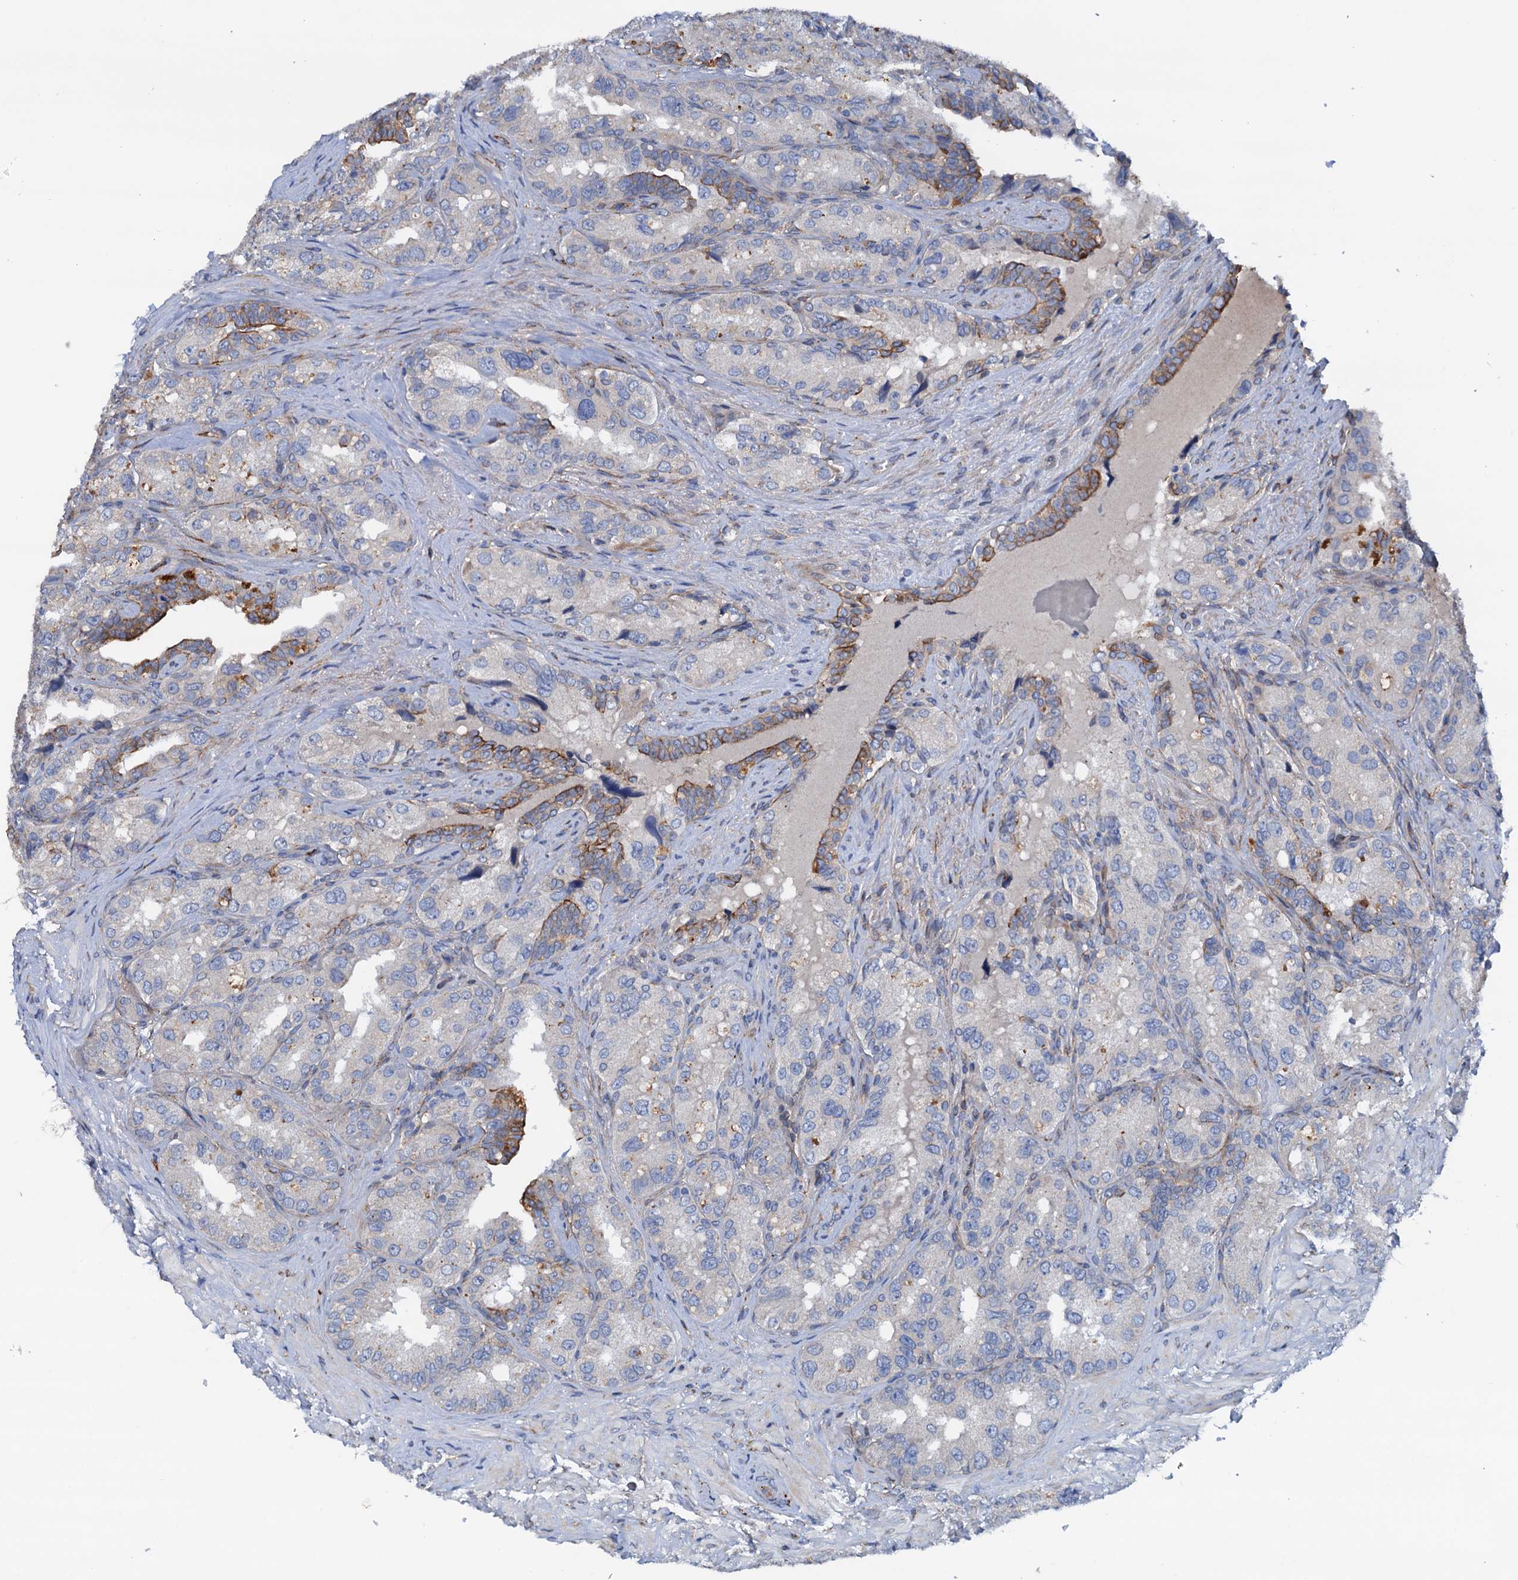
{"staining": {"intensity": "moderate", "quantity": "<25%", "location": "cytoplasmic/membranous"}, "tissue": "seminal vesicle", "cell_type": "Glandular cells", "image_type": "normal", "snomed": [{"axis": "morphology", "description": "Normal tissue, NOS"}, {"axis": "topography", "description": "Seminal veicle"}, {"axis": "topography", "description": "Peripheral nerve tissue"}], "caption": "The photomicrograph demonstrates staining of normal seminal vesicle, revealing moderate cytoplasmic/membranous protein positivity (brown color) within glandular cells. The staining was performed using DAB, with brown indicating positive protein expression. Nuclei are stained blue with hematoxylin.", "gene": "RASSF9", "patient": {"sex": "male", "age": 67}}